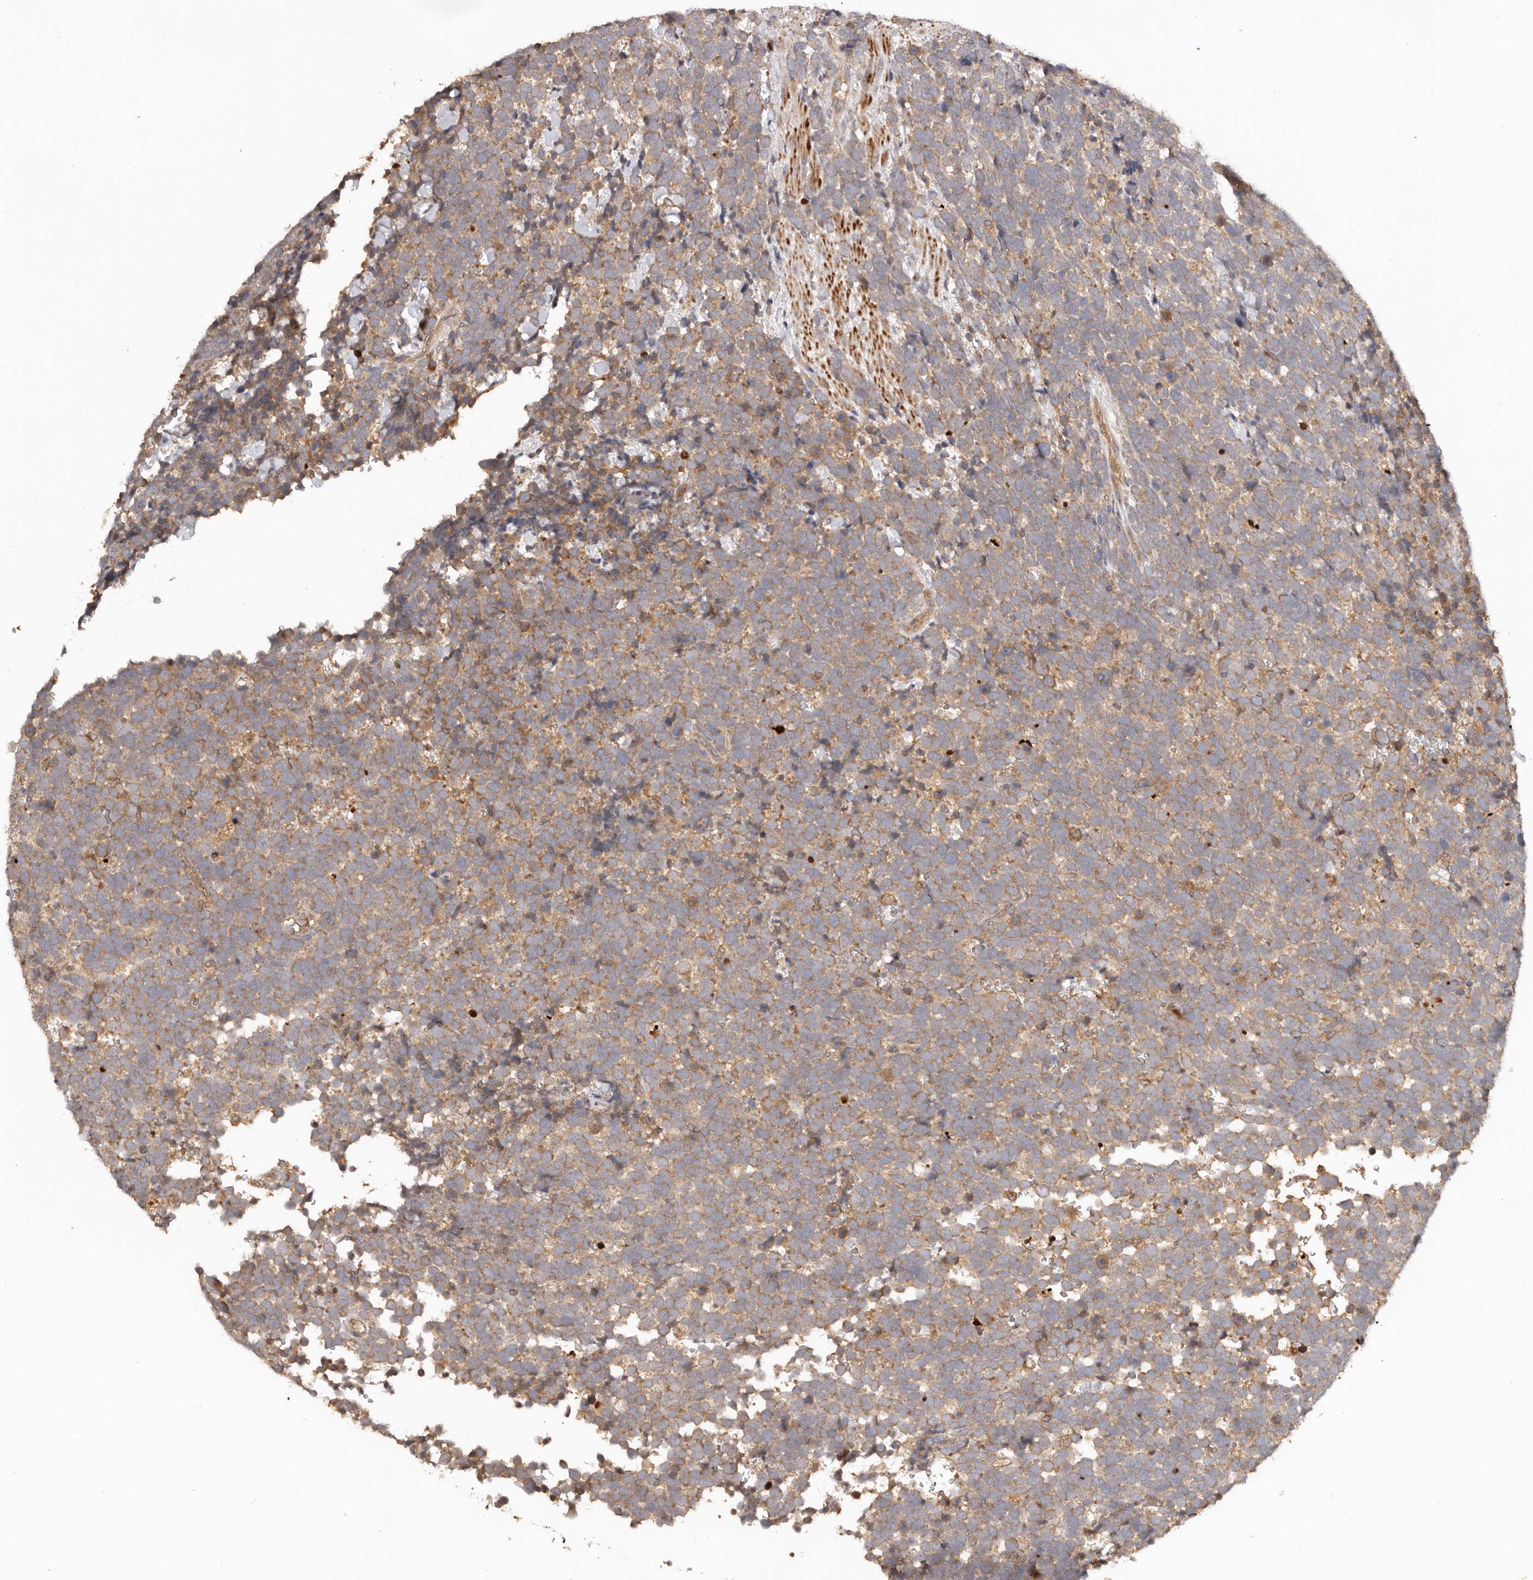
{"staining": {"intensity": "moderate", "quantity": ">75%", "location": "cytoplasmic/membranous"}, "tissue": "urothelial cancer", "cell_type": "Tumor cells", "image_type": "cancer", "snomed": [{"axis": "morphology", "description": "Urothelial carcinoma, High grade"}, {"axis": "topography", "description": "Urinary bladder"}], "caption": "This micrograph demonstrates high-grade urothelial carcinoma stained with immunohistochemistry (IHC) to label a protein in brown. The cytoplasmic/membranous of tumor cells show moderate positivity for the protein. Nuclei are counter-stained blue.", "gene": "PKIB", "patient": {"sex": "female", "age": 82}}